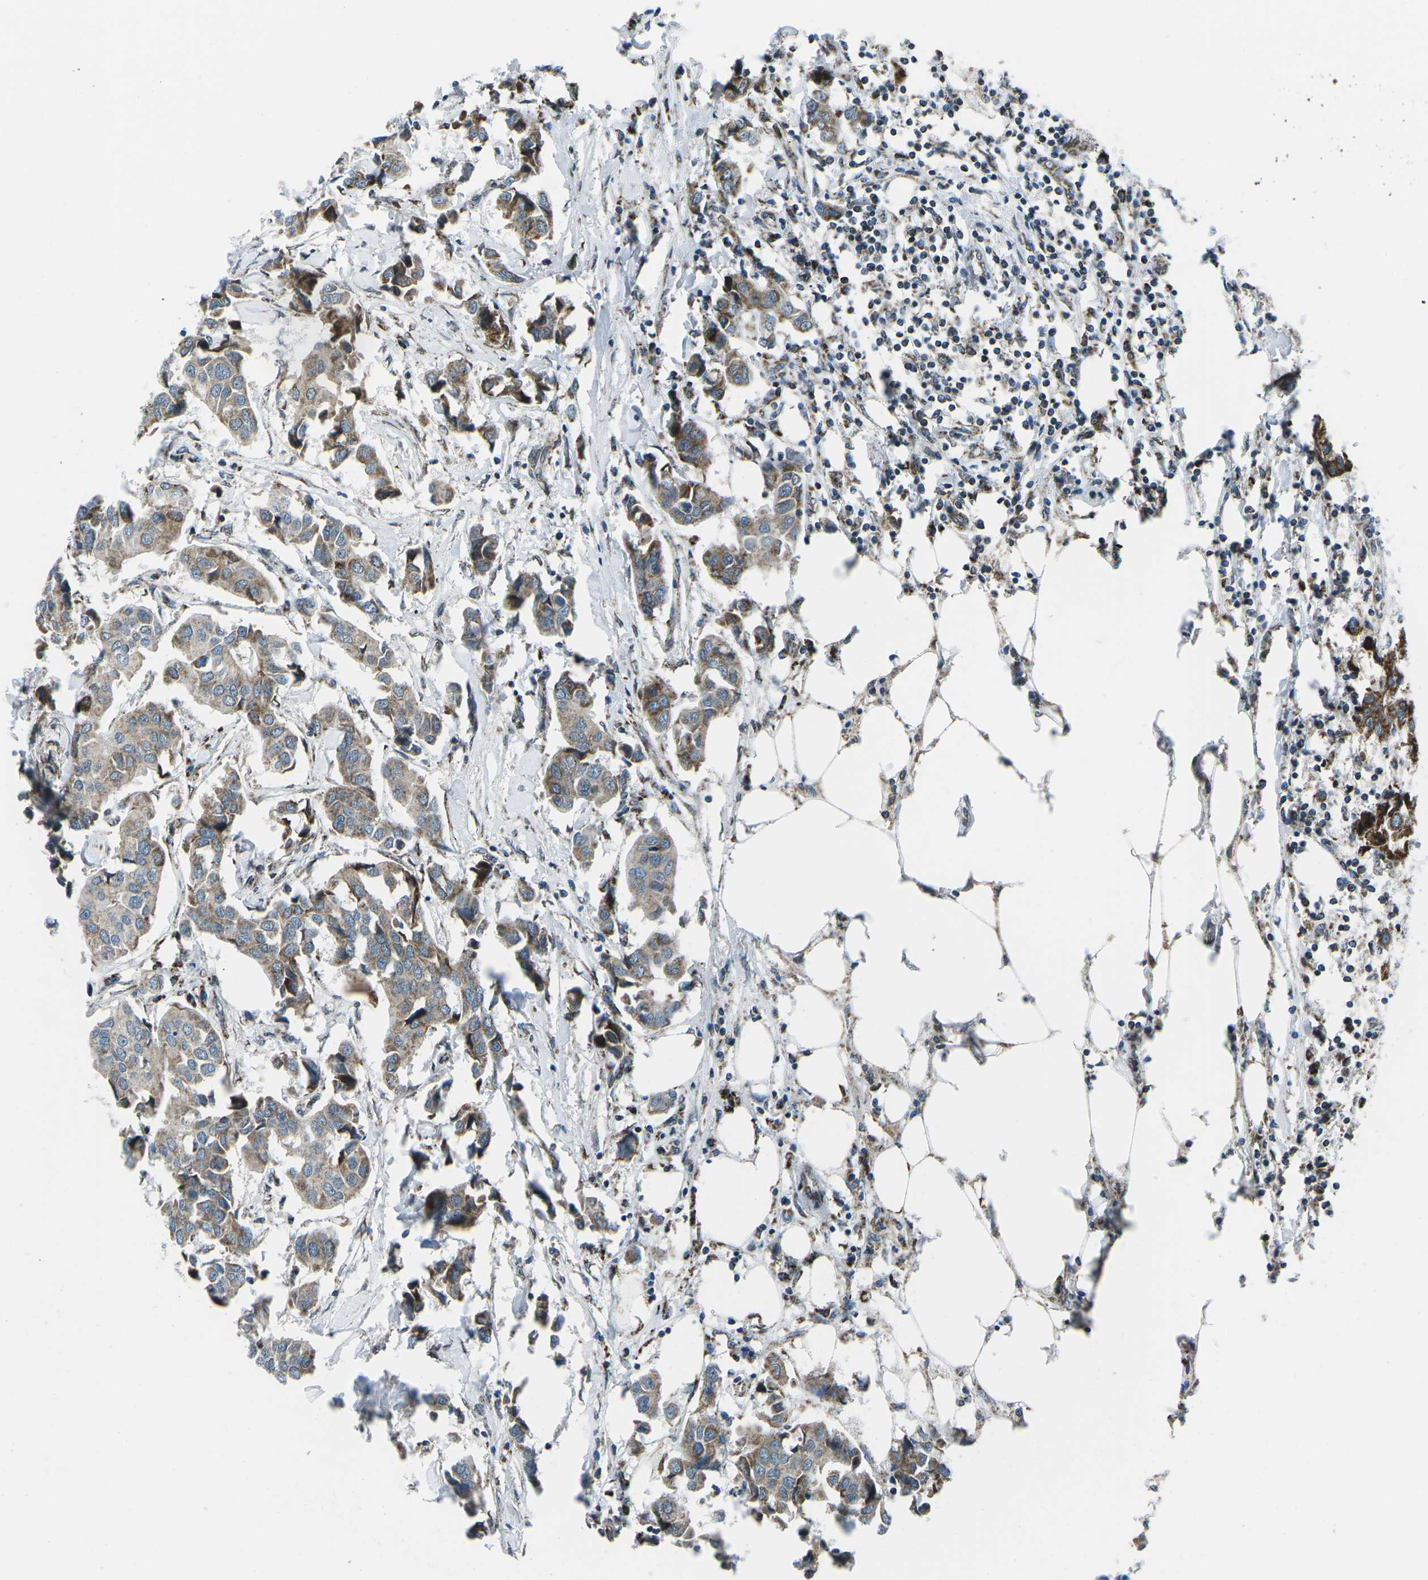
{"staining": {"intensity": "moderate", "quantity": ">75%", "location": "cytoplasmic/membranous"}, "tissue": "breast cancer", "cell_type": "Tumor cells", "image_type": "cancer", "snomed": [{"axis": "morphology", "description": "Duct carcinoma"}, {"axis": "topography", "description": "Breast"}], "caption": "DAB (3,3'-diaminobenzidine) immunohistochemical staining of human breast cancer (invasive ductal carcinoma) reveals moderate cytoplasmic/membranous protein positivity in about >75% of tumor cells.", "gene": "RFESD", "patient": {"sex": "female", "age": 80}}